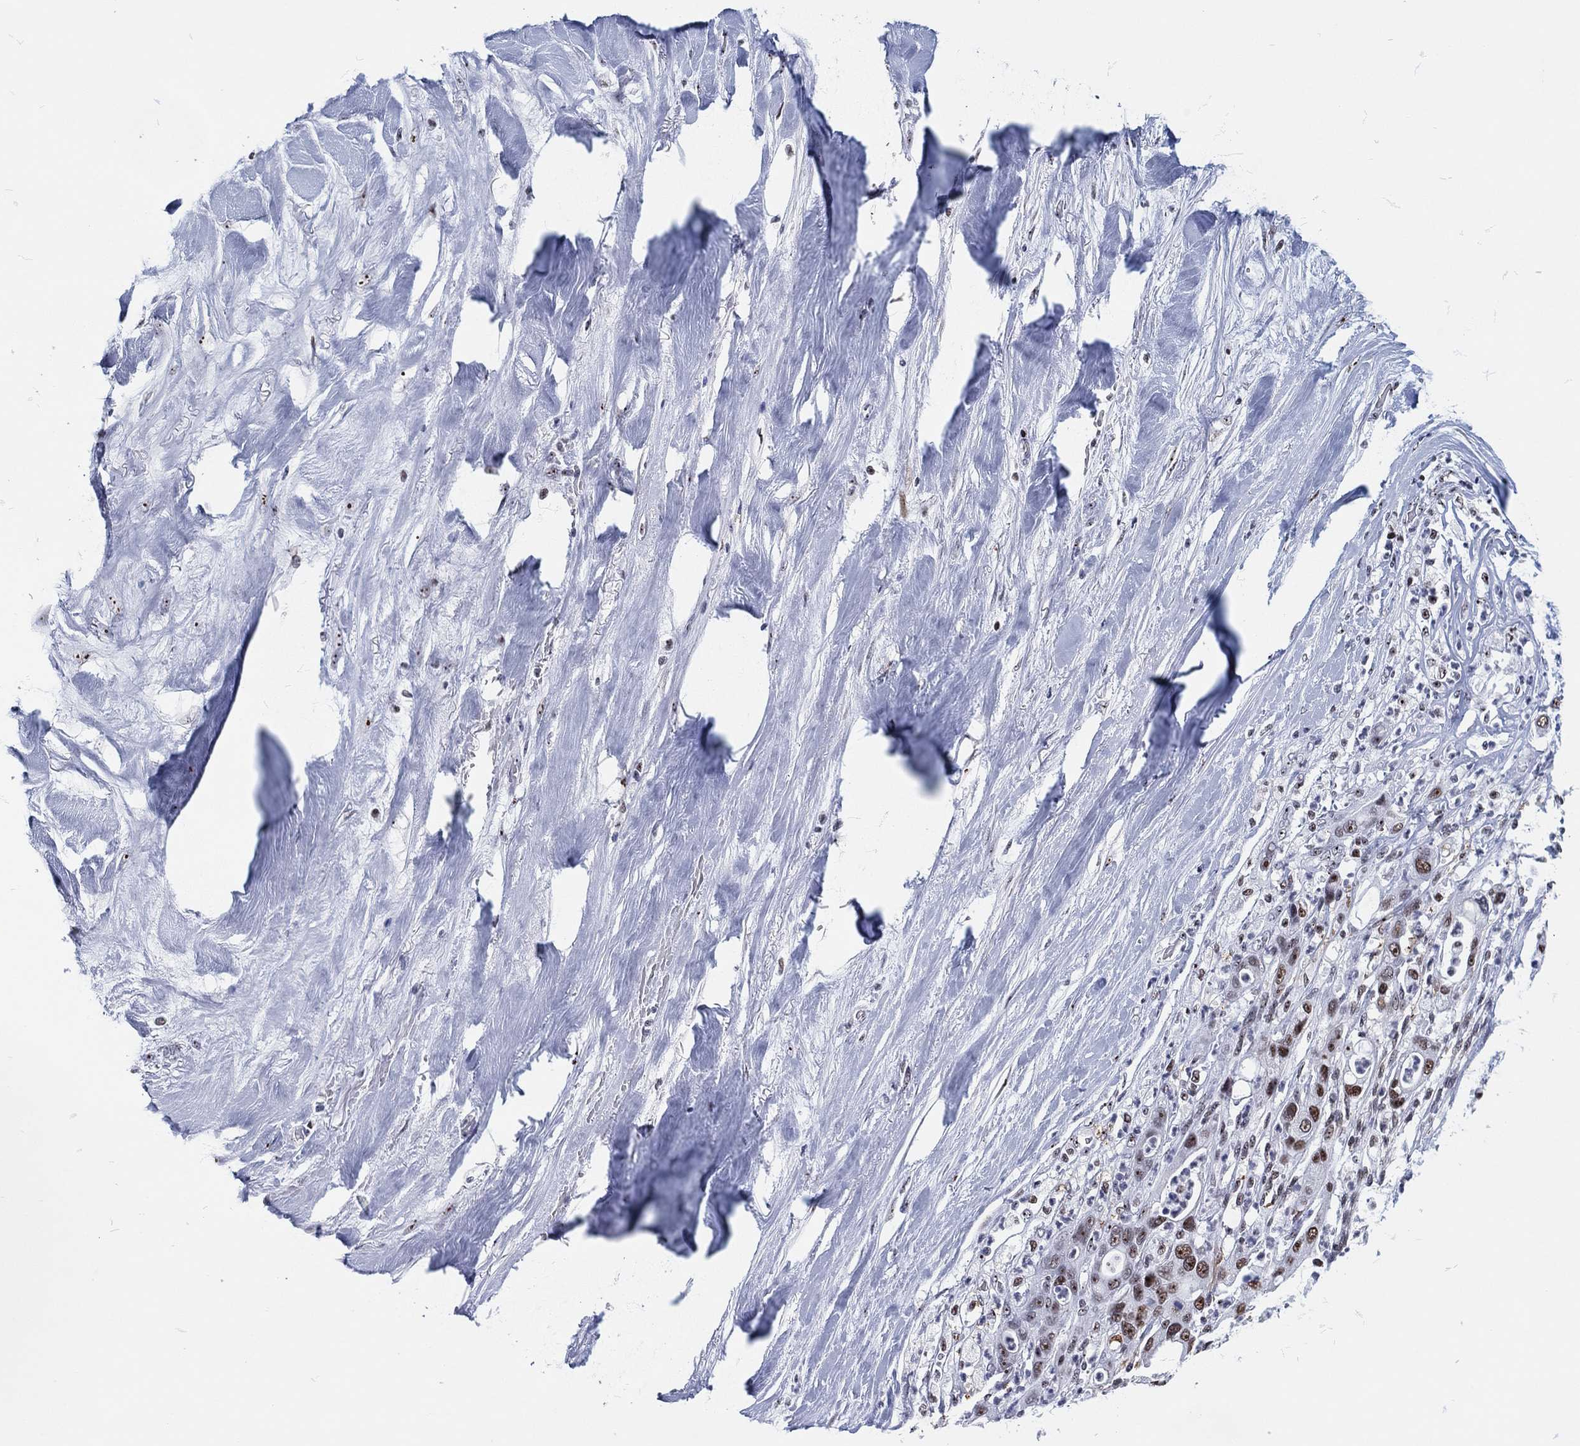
{"staining": {"intensity": "moderate", "quantity": "25%-75%", "location": "nuclear"}, "tissue": "liver cancer", "cell_type": "Tumor cells", "image_type": "cancer", "snomed": [{"axis": "morphology", "description": "Cholangiocarcinoma"}, {"axis": "topography", "description": "Liver"}], "caption": "An image of liver cancer (cholangiocarcinoma) stained for a protein demonstrates moderate nuclear brown staining in tumor cells. The protein of interest is shown in brown color, while the nuclei are stained blue.", "gene": "MAPK8IP1", "patient": {"sex": "female", "age": 54}}